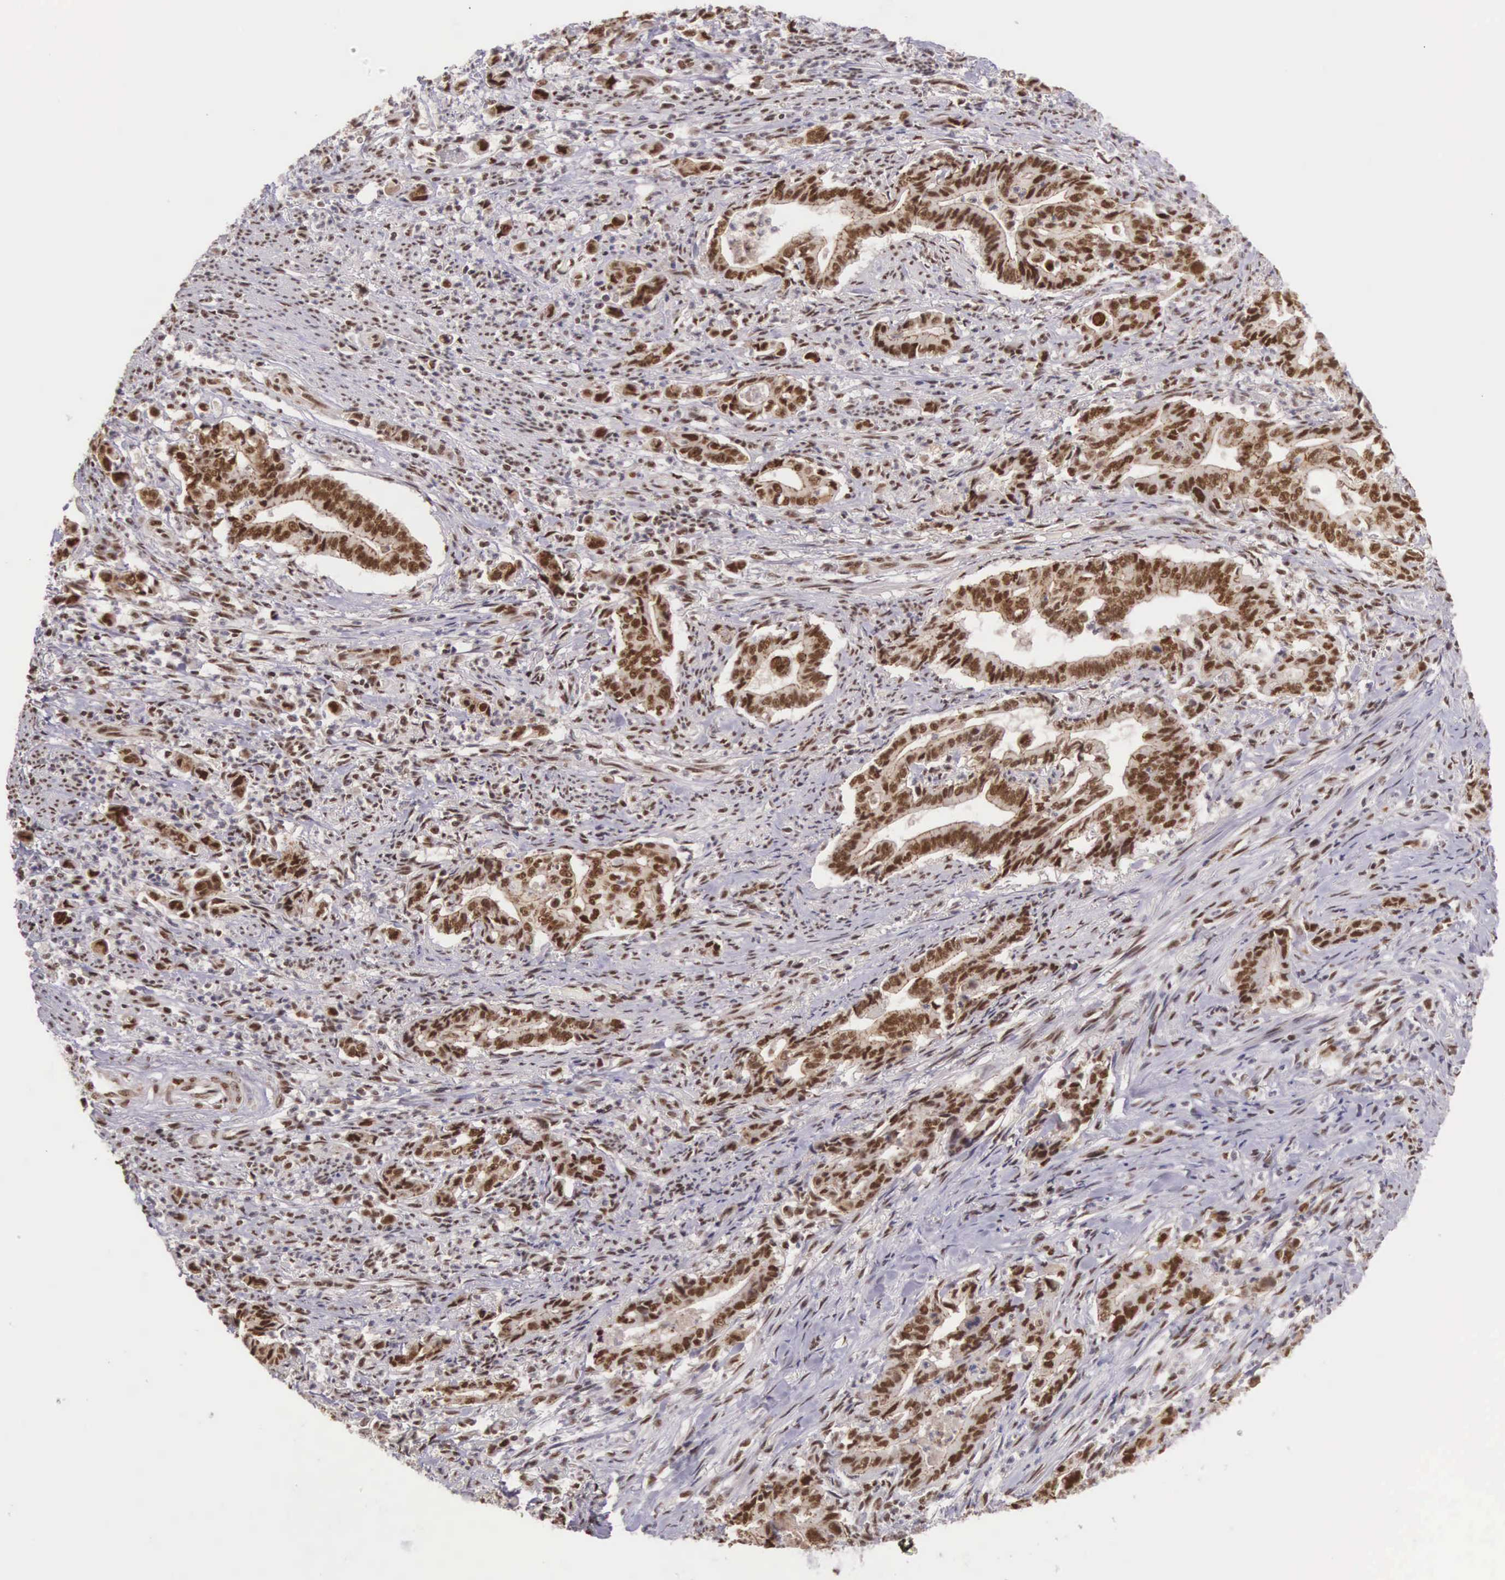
{"staining": {"intensity": "strong", "quantity": ">75%", "location": "nuclear"}, "tissue": "stomach cancer", "cell_type": "Tumor cells", "image_type": "cancer", "snomed": [{"axis": "morphology", "description": "Adenocarcinoma, NOS"}, {"axis": "topography", "description": "Stomach"}], "caption": "This image shows stomach adenocarcinoma stained with IHC to label a protein in brown. The nuclear of tumor cells show strong positivity for the protein. Nuclei are counter-stained blue.", "gene": "POLR2F", "patient": {"sex": "female", "age": 76}}